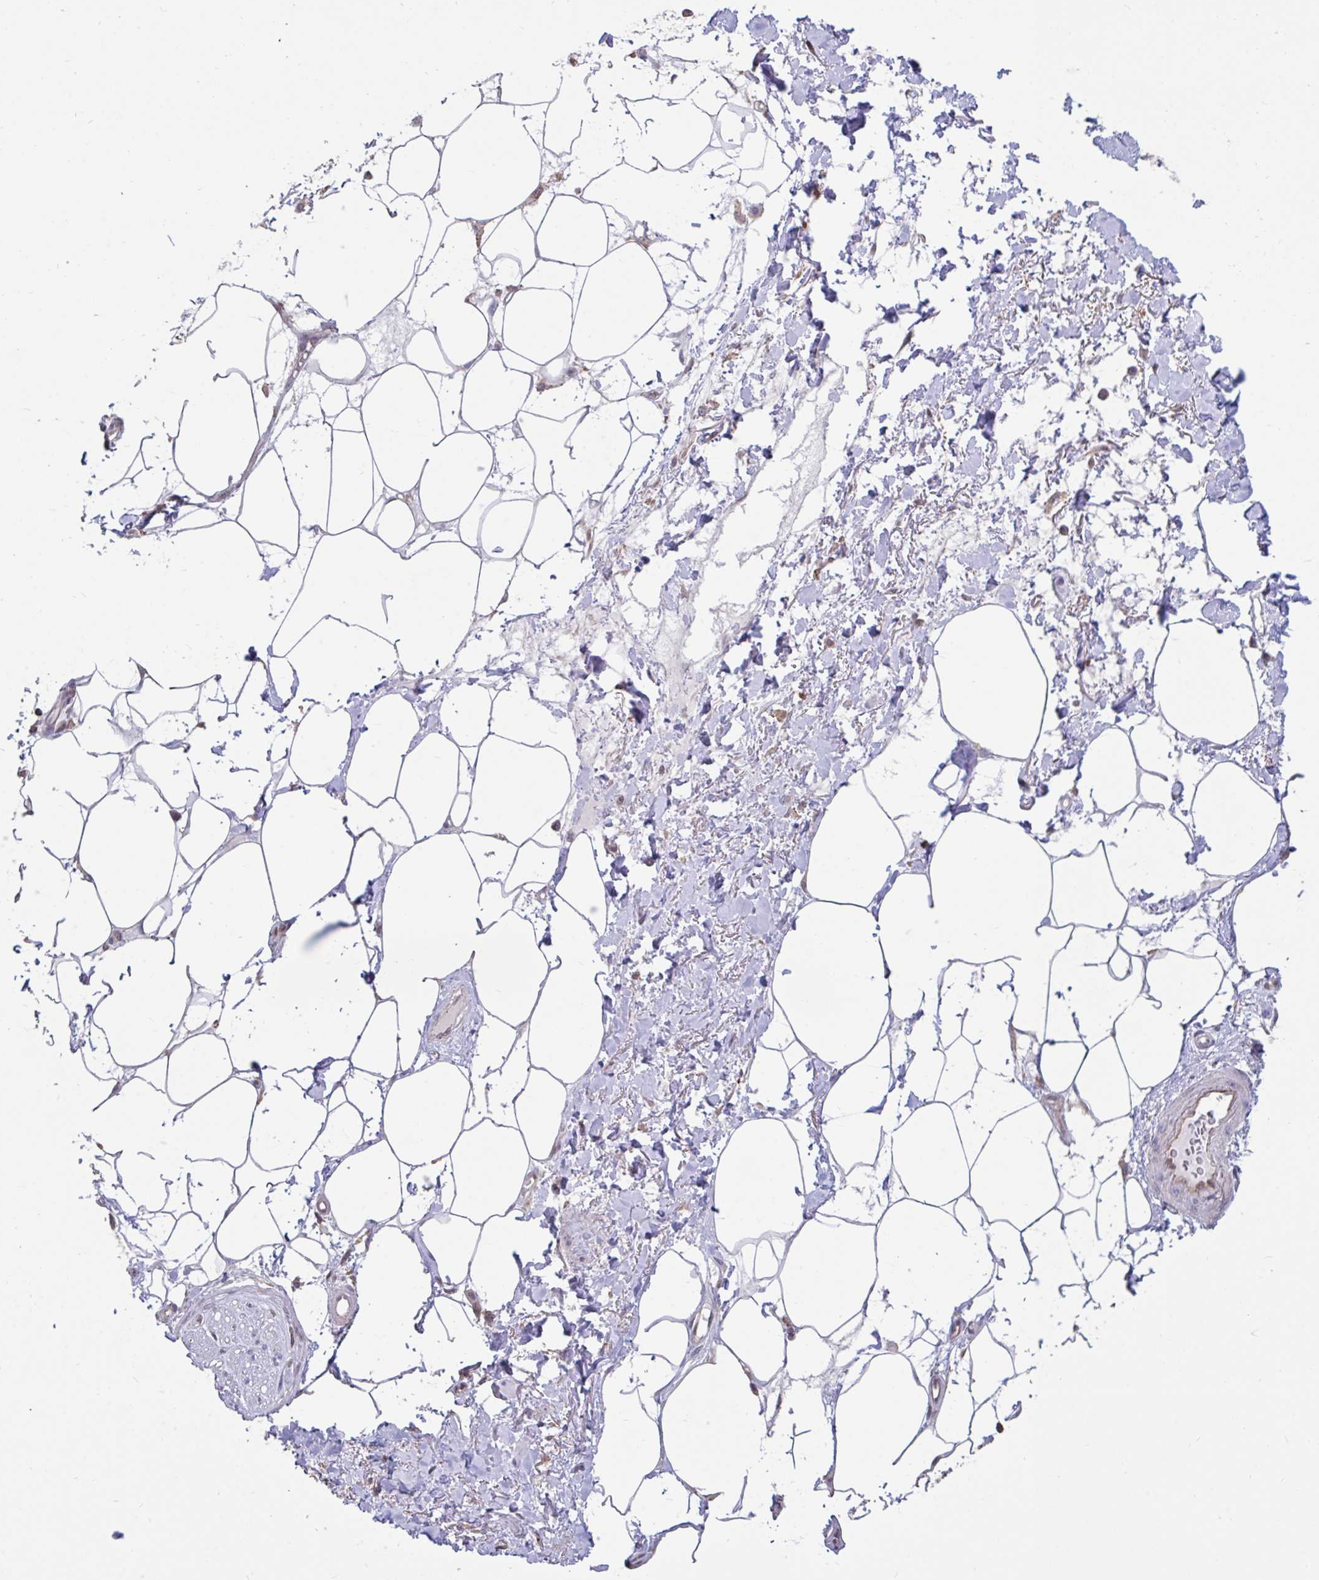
{"staining": {"intensity": "negative", "quantity": "none", "location": "none"}, "tissue": "adipose tissue", "cell_type": "Adipocytes", "image_type": "normal", "snomed": [{"axis": "morphology", "description": "Normal tissue, NOS"}, {"axis": "topography", "description": "Vagina"}, {"axis": "topography", "description": "Peripheral nerve tissue"}], "caption": "High power microscopy photomicrograph of an immunohistochemistry (IHC) micrograph of unremarkable adipose tissue, revealing no significant staining in adipocytes. (DAB (3,3'-diaminobenzidine) IHC with hematoxylin counter stain).", "gene": "DDX39A", "patient": {"sex": "female", "age": 71}}